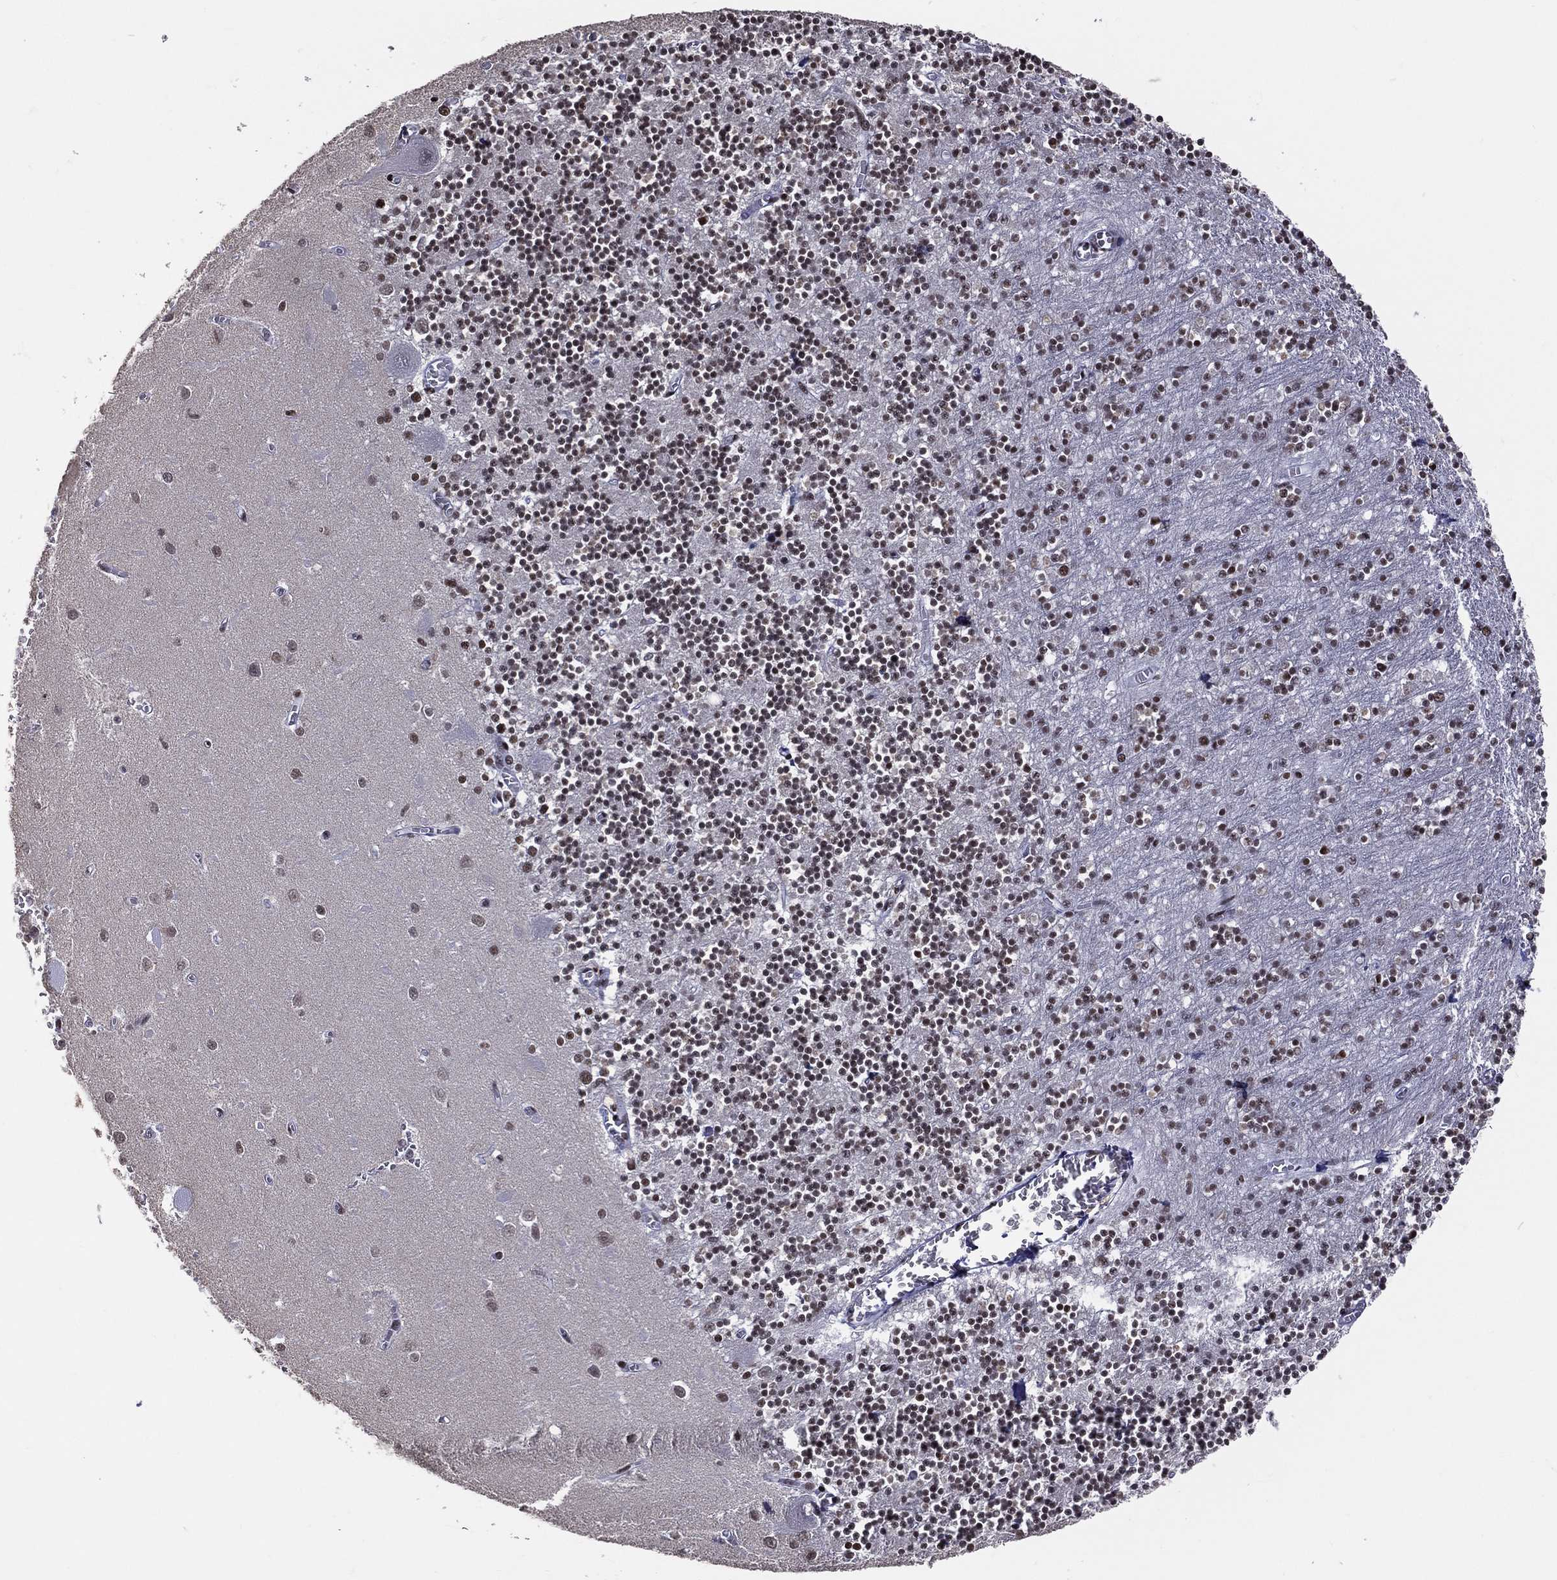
{"staining": {"intensity": "moderate", "quantity": "<25%", "location": "nuclear"}, "tissue": "cerebellum", "cell_type": "Cells in granular layer", "image_type": "normal", "snomed": [{"axis": "morphology", "description": "Normal tissue, NOS"}, {"axis": "topography", "description": "Cerebellum"}], "caption": "Unremarkable cerebellum was stained to show a protein in brown. There is low levels of moderate nuclear expression in approximately <25% of cells in granular layer.", "gene": "ZNF7", "patient": {"sex": "female", "age": 64}}